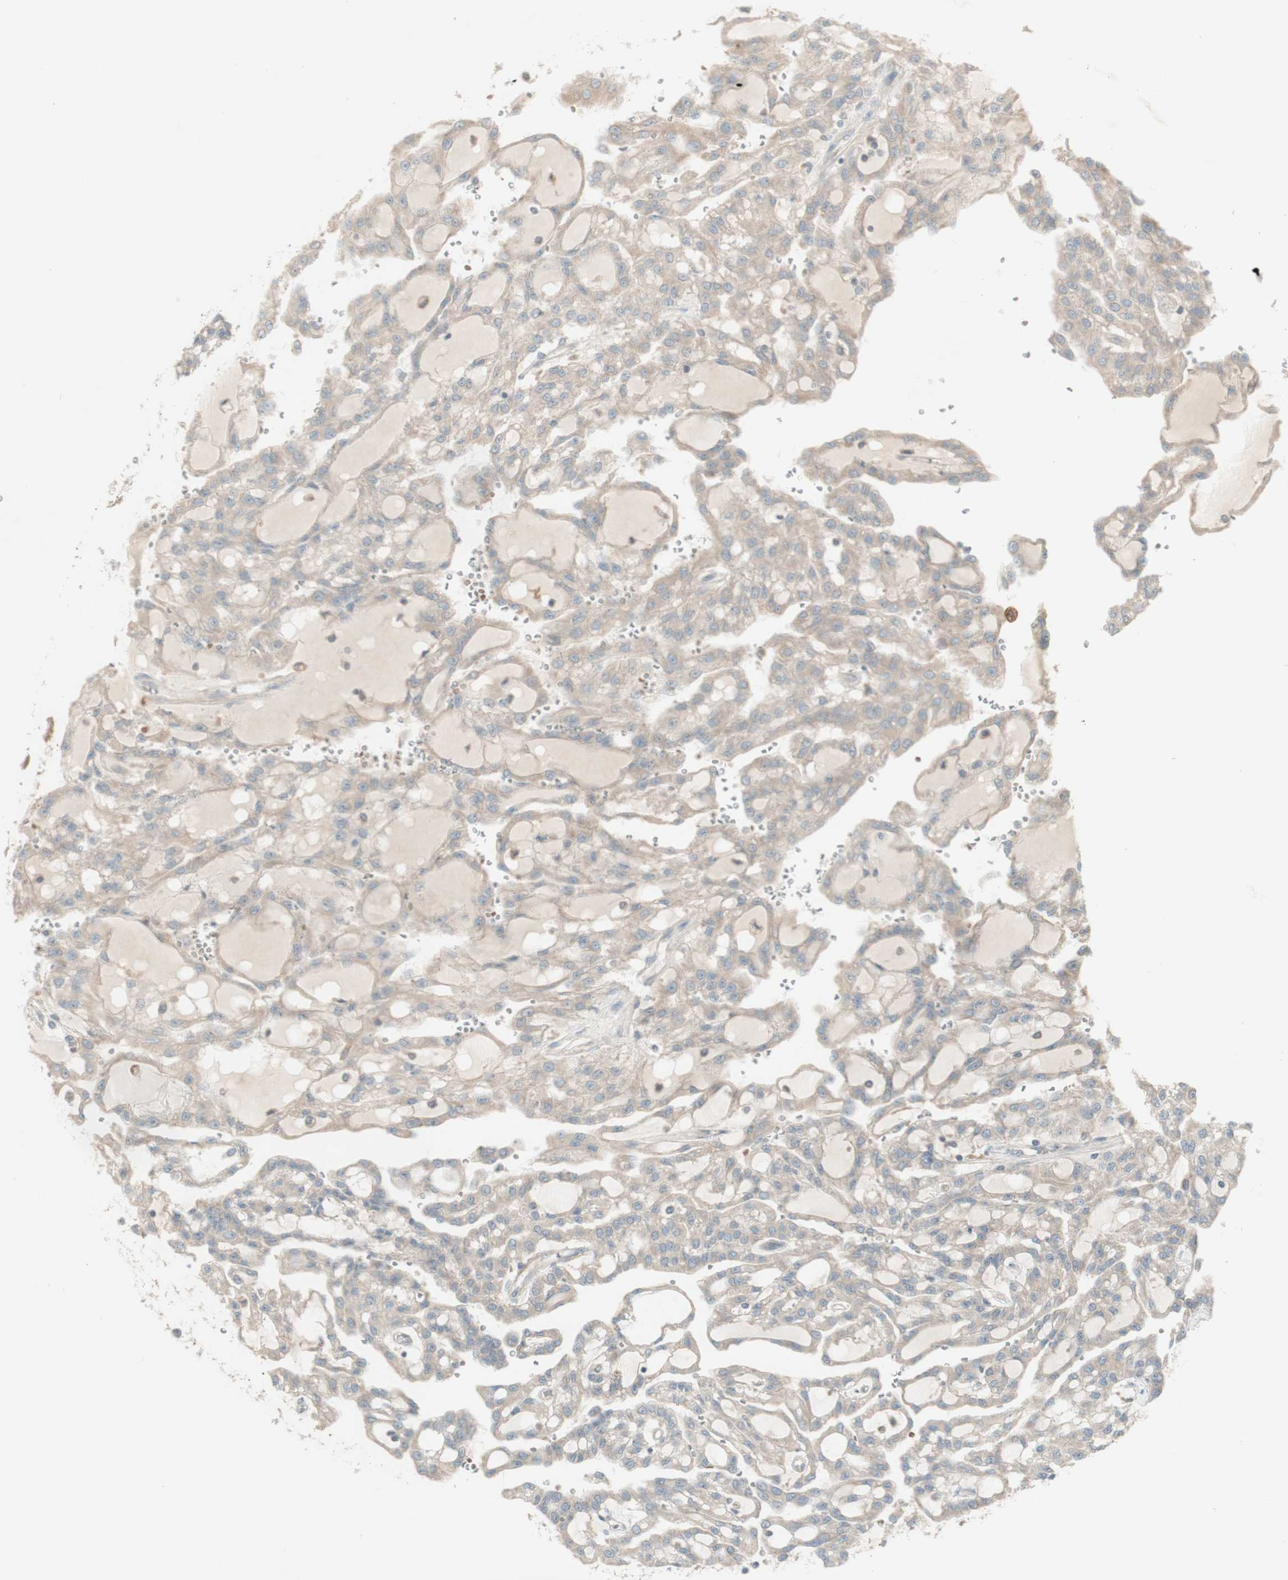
{"staining": {"intensity": "weak", "quantity": ">75%", "location": "cytoplasmic/membranous"}, "tissue": "renal cancer", "cell_type": "Tumor cells", "image_type": "cancer", "snomed": [{"axis": "morphology", "description": "Adenocarcinoma, NOS"}, {"axis": "topography", "description": "Kidney"}], "caption": "Immunohistochemistry image of neoplastic tissue: human renal cancer (adenocarcinoma) stained using immunohistochemistry (IHC) displays low levels of weak protein expression localized specifically in the cytoplasmic/membranous of tumor cells, appearing as a cytoplasmic/membranous brown color.", "gene": "PTGER4", "patient": {"sex": "male", "age": 63}}